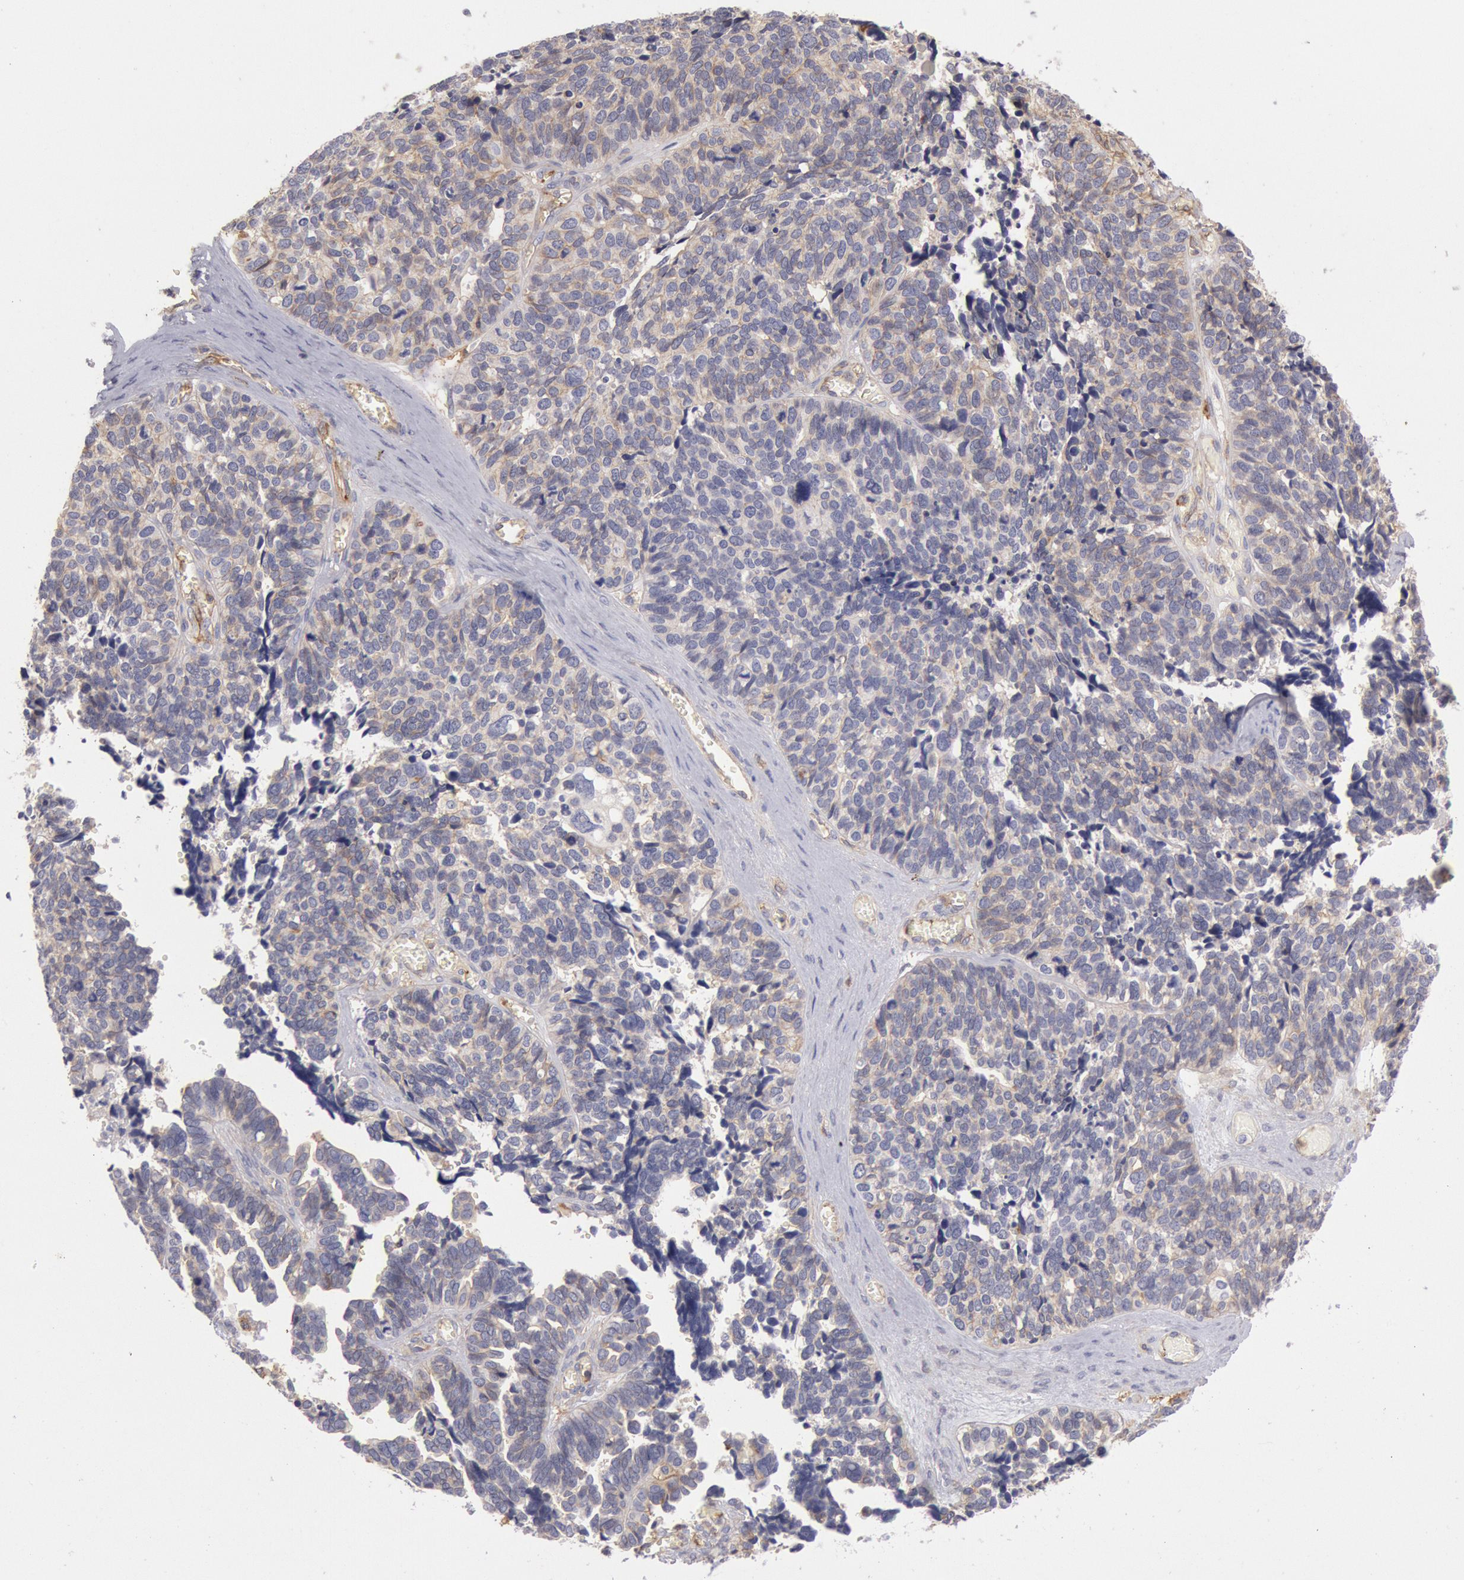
{"staining": {"intensity": "weak", "quantity": "25%-75%", "location": "cytoplasmic/membranous"}, "tissue": "ovarian cancer", "cell_type": "Tumor cells", "image_type": "cancer", "snomed": [{"axis": "morphology", "description": "Cystadenocarcinoma, serous, NOS"}, {"axis": "topography", "description": "Ovary"}], "caption": "The immunohistochemical stain highlights weak cytoplasmic/membranous expression in tumor cells of ovarian serous cystadenocarcinoma tissue.", "gene": "SNAP23", "patient": {"sex": "female", "age": 77}}